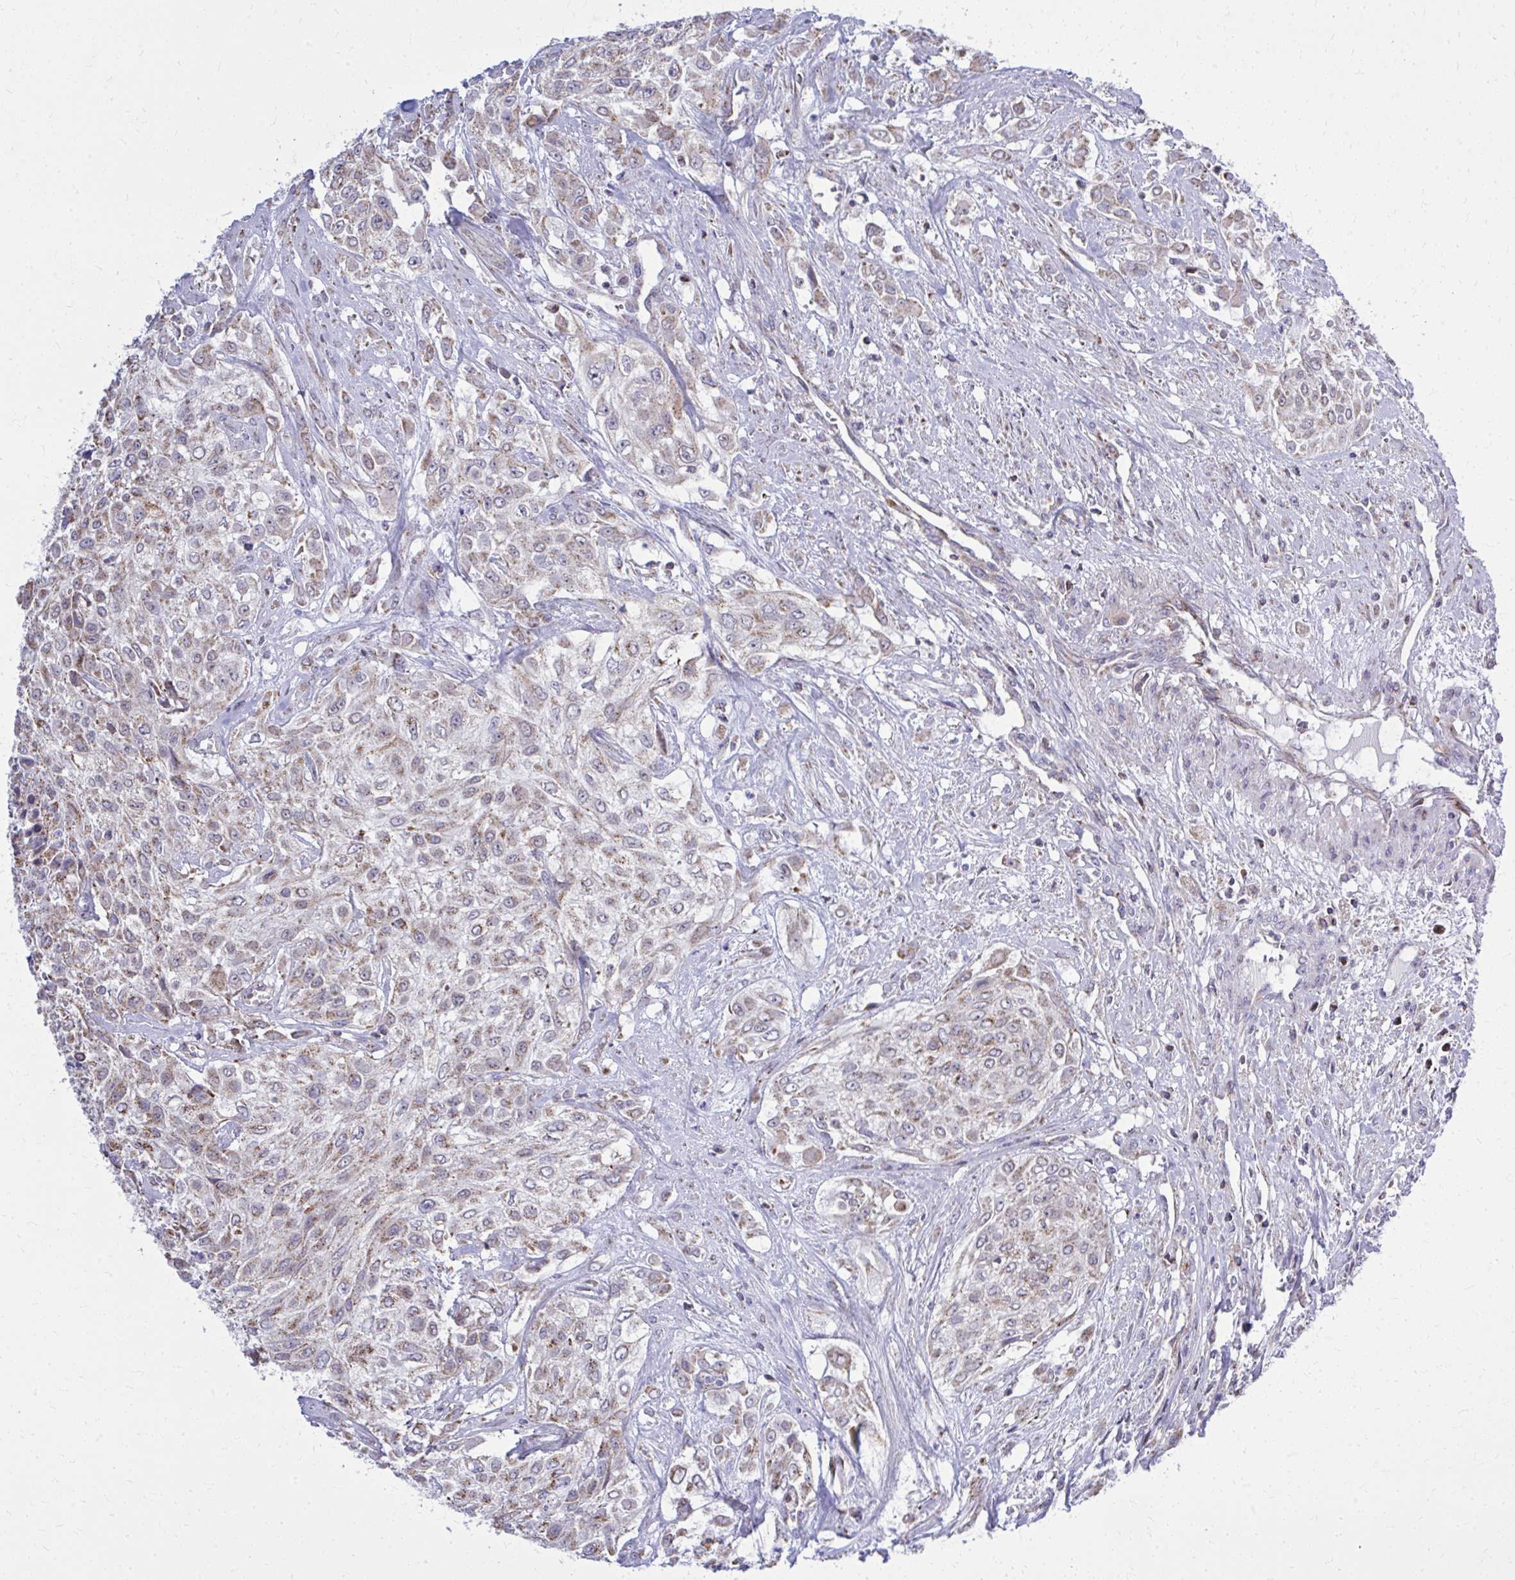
{"staining": {"intensity": "moderate", "quantity": ">75%", "location": "cytoplasmic/membranous"}, "tissue": "urothelial cancer", "cell_type": "Tumor cells", "image_type": "cancer", "snomed": [{"axis": "morphology", "description": "Urothelial carcinoma, High grade"}, {"axis": "topography", "description": "Urinary bladder"}], "caption": "A photomicrograph of urothelial cancer stained for a protein reveals moderate cytoplasmic/membranous brown staining in tumor cells.", "gene": "ZNF362", "patient": {"sex": "male", "age": 57}}